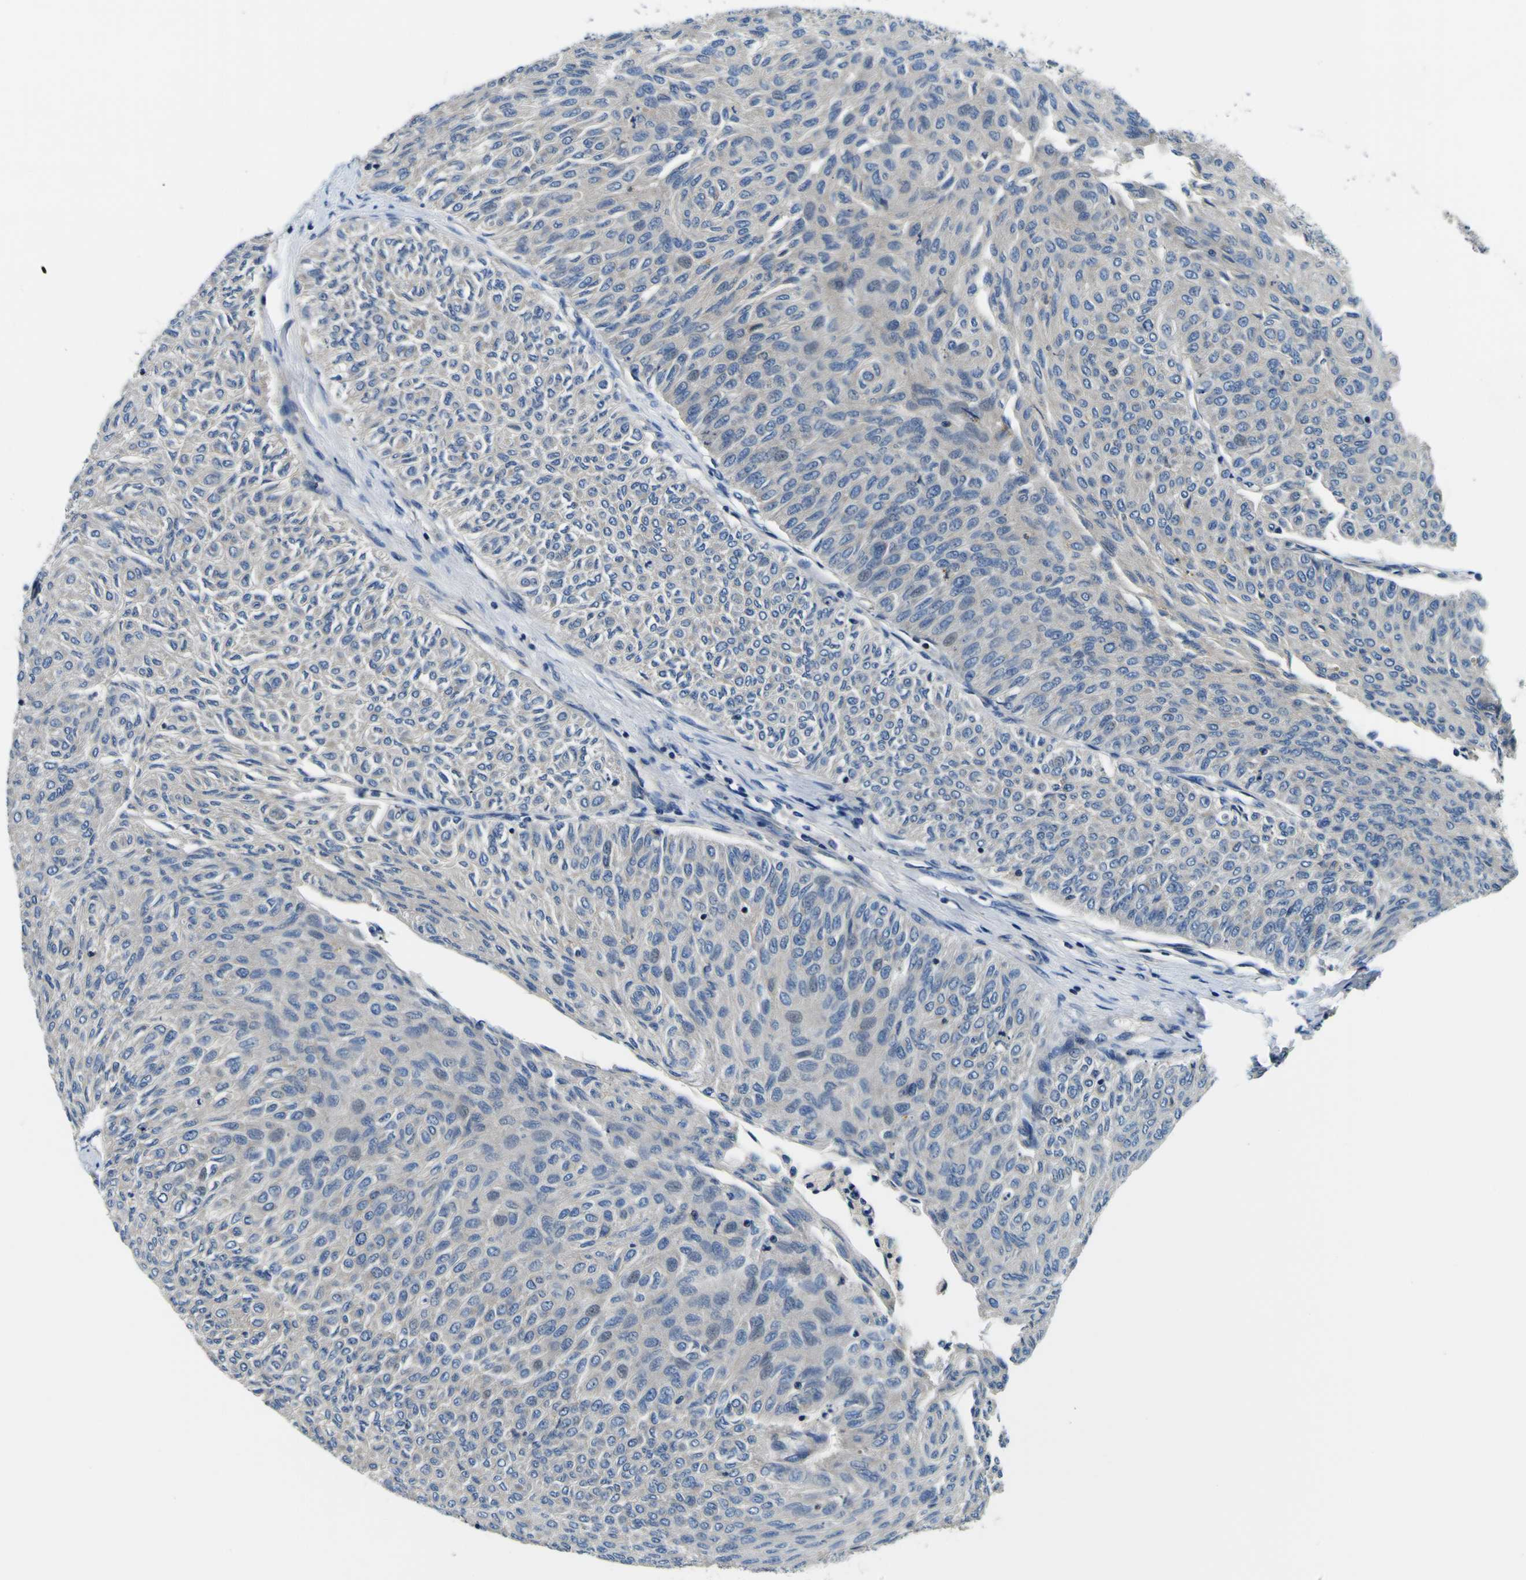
{"staining": {"intensity": "negative", "quantity": "none", "location": "none"}, "tissue": "urothelial cancer", "cell_type": "Tumor cells", "image_type": "cancer", "snomed": [{"axis": "morphology", "description": "Urothelial carcinoma, Low grade"}, {"axis": "topography", "description": "Urinary bladder"}], "caption": "Tumor cells are negative for brown protein staining in low-grade urothelial carcinoma.", "gene": "CLSTN1", "patient": {"sex": "male", "age": 78}}